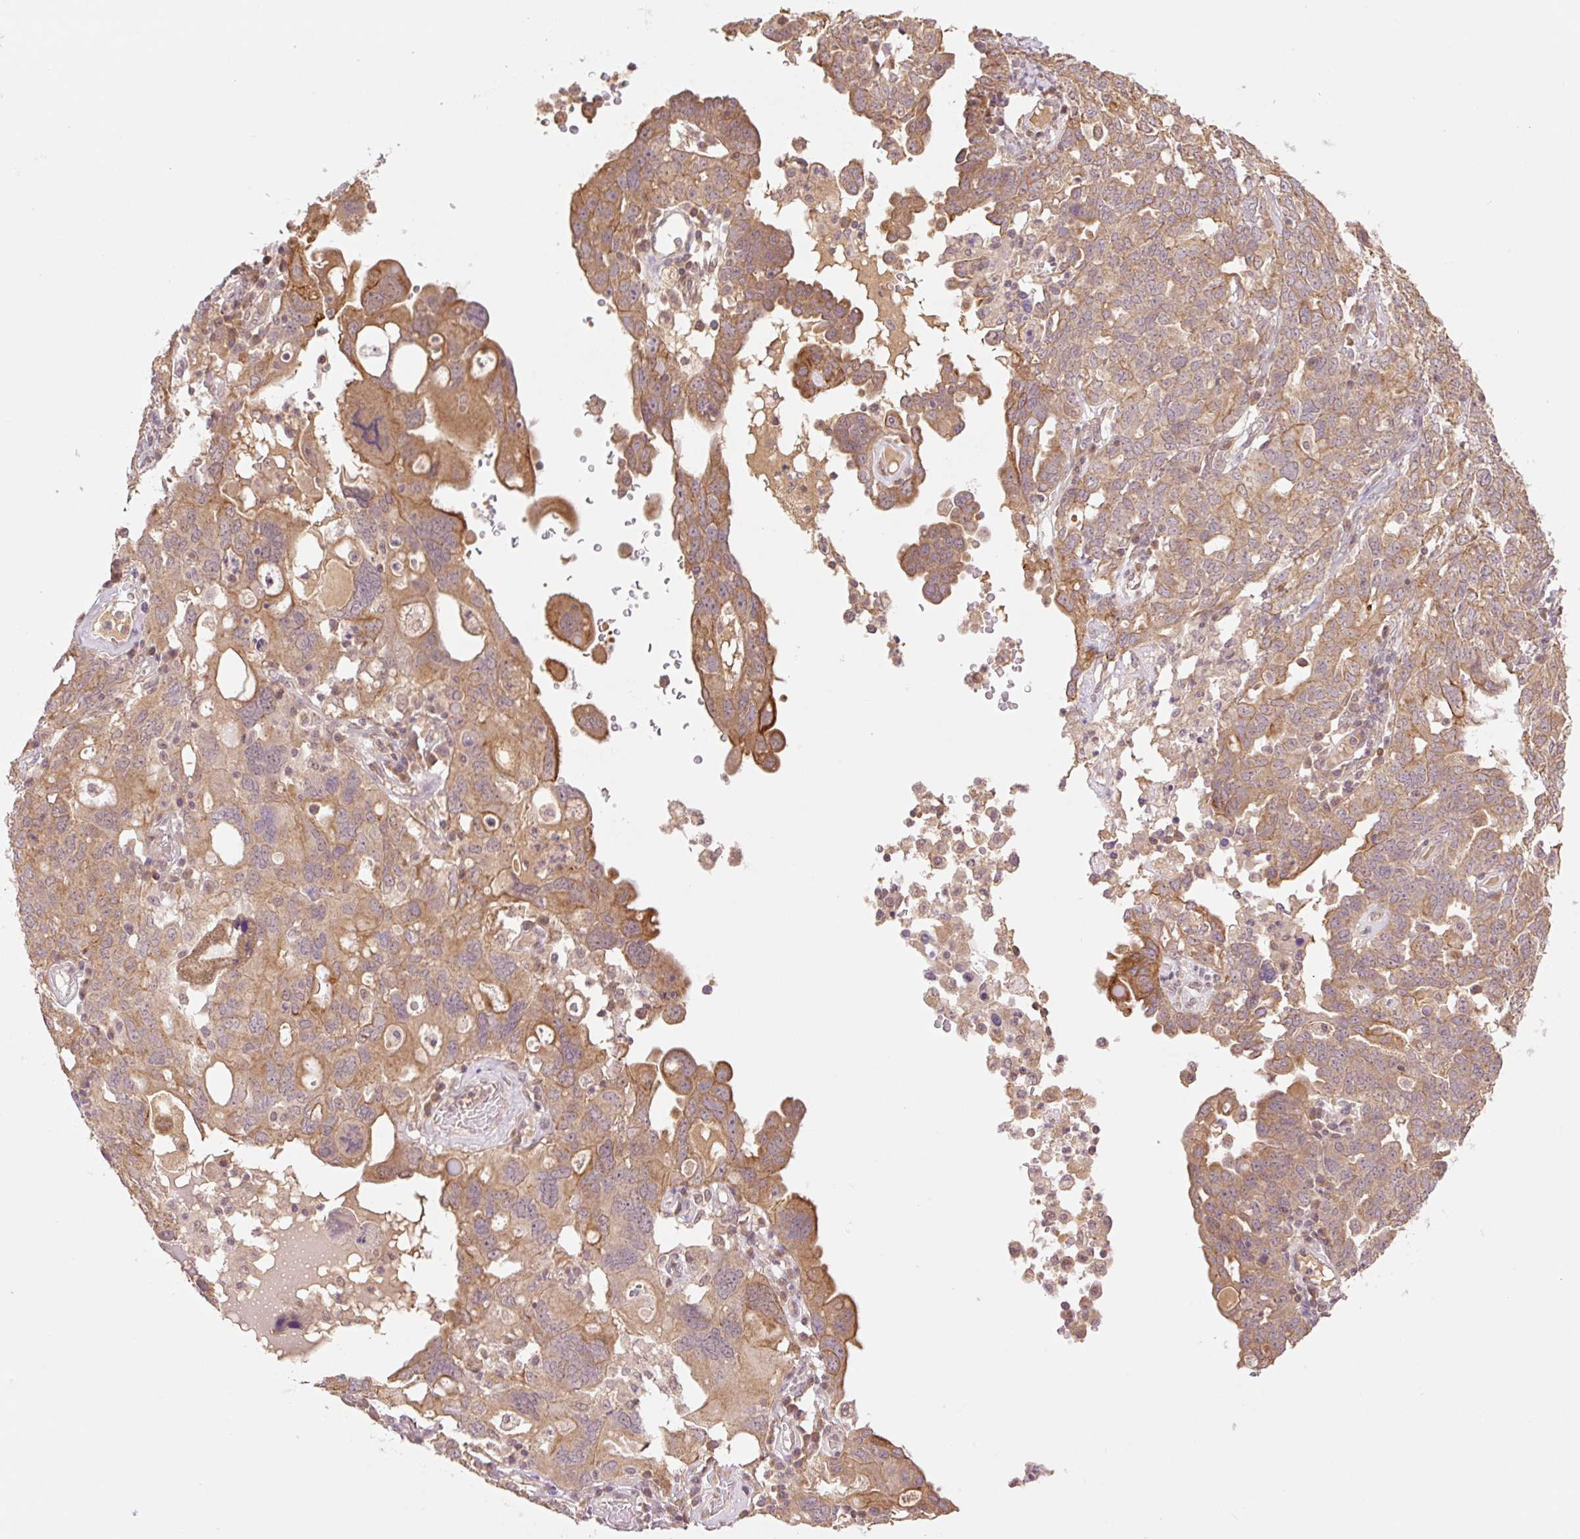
{"staining": {"intensity": "moderate", "quantity": ">75%", "location": "cytoplasmic/membranous"}, "tissue": "ovarian cancer", "cell_type": "Tumor cells", "image_type": "cancer", "snomed": [{"axis": "morphology", "description": "Carcinoma, endometroid"}, {"axis": "topography", "description": "Ovary"}], "caption": "Immunohistochemical staining of ovarian endometroid carcinoma demonstrates moderate cytoplasmic/membranous protein expression in about >75% of tumor cells. (IHC, brightfield microscopy, high magnification).", "gene": "YJU2B", "patient": {"sex": "female", "age": 62}}